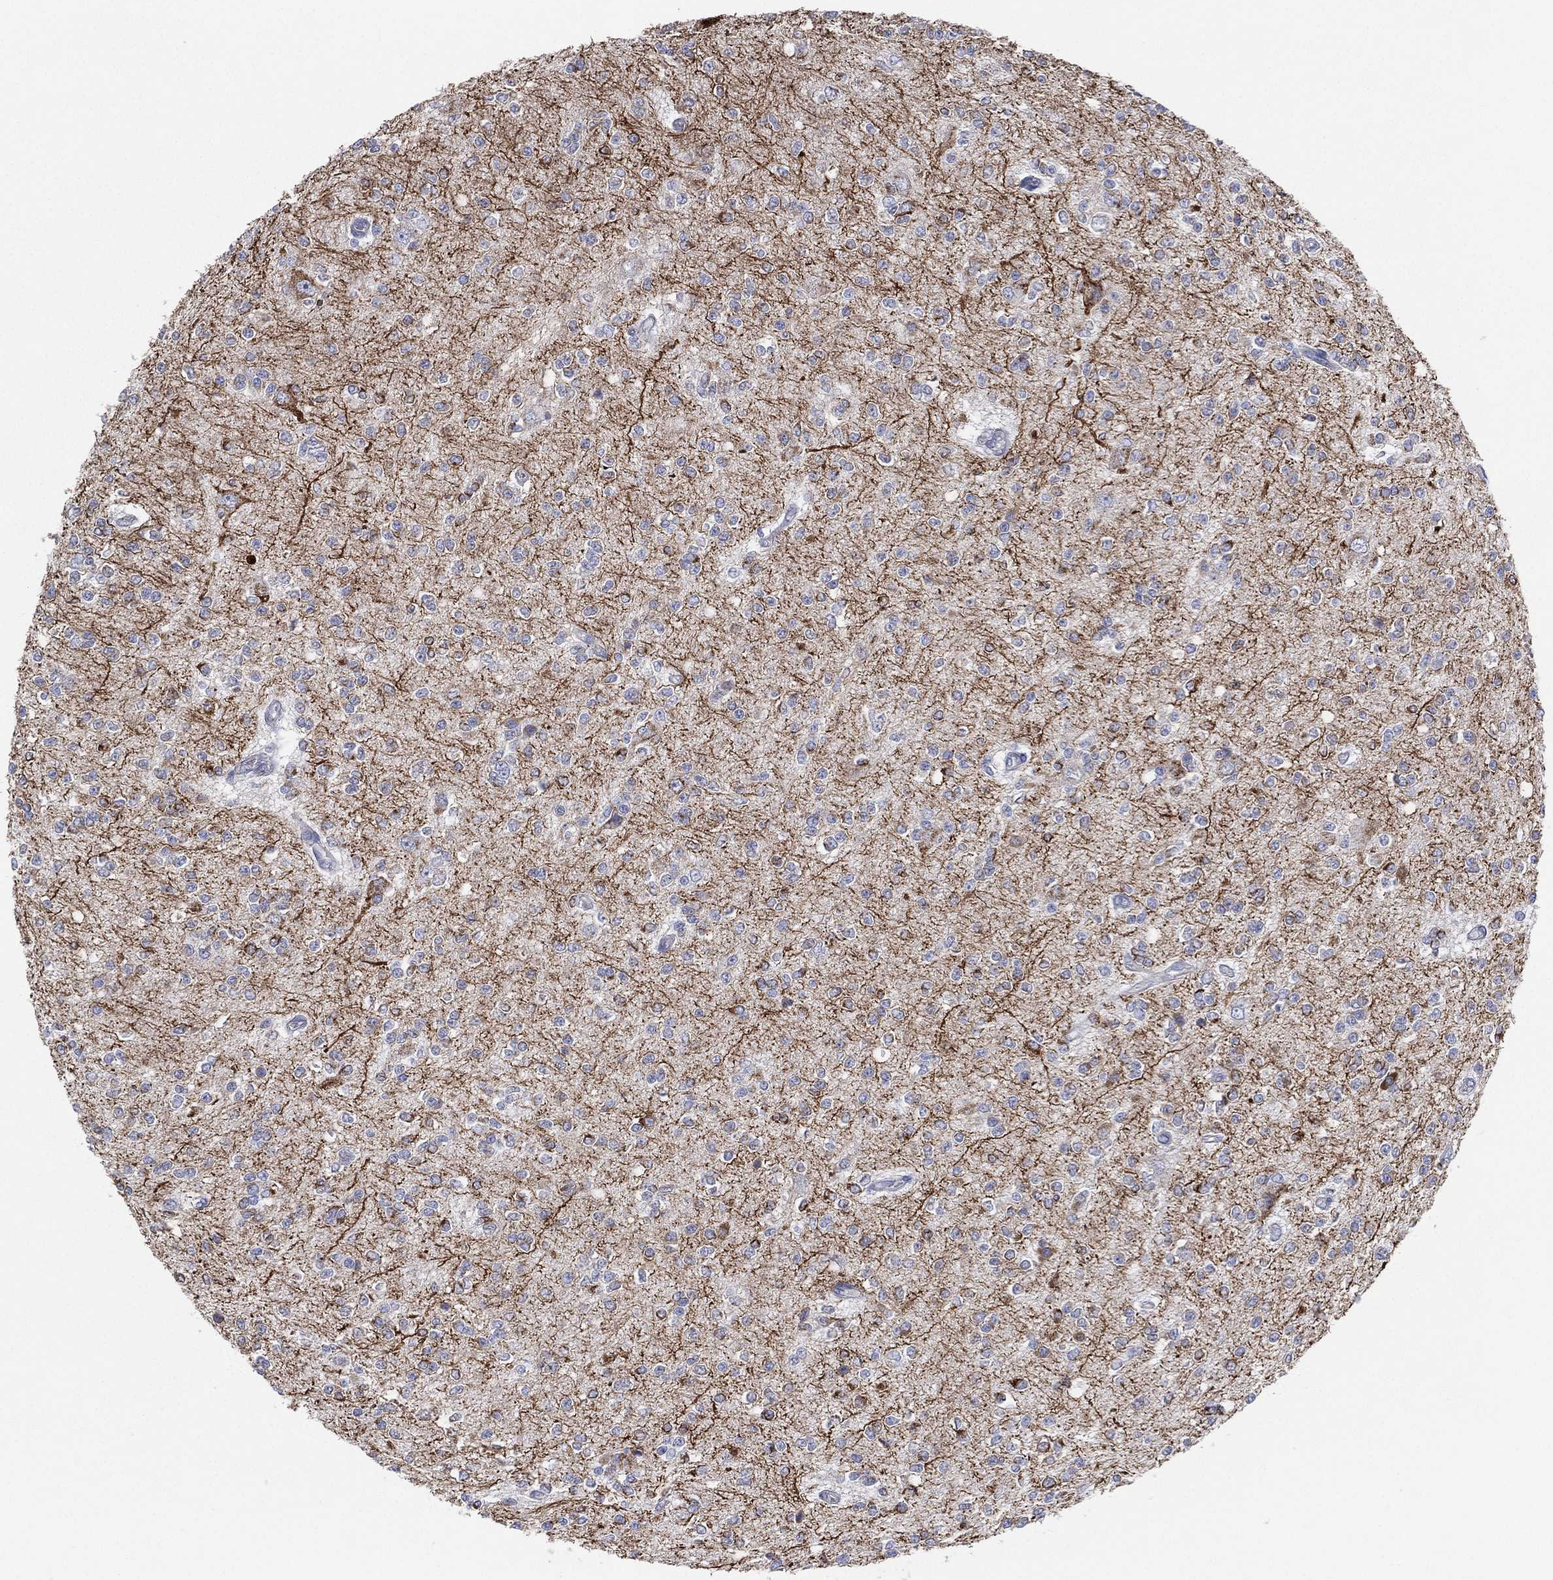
{"staining": {"intensity": "strong", "quantity": "<25%", "location": "cytoplasmic/membranous"}, "tissue": "glioma", "cell_type": "Tumor cells", "image_type": "cancer", "snomed": [{"axis": "morphology", "description": "Glioma, malignant, Low grade"}, {"axis": "topography", "description": "Brain"}], "caption": "DAB (3,3'-diaminobenzidine) immunohistochemical staining of human glioma demonstrates strong cytoplasmic/membranous protein expression in approximately <25% of tumor cells.", "gene": "INA", "patient": {"sex": "male", "age": 67}}